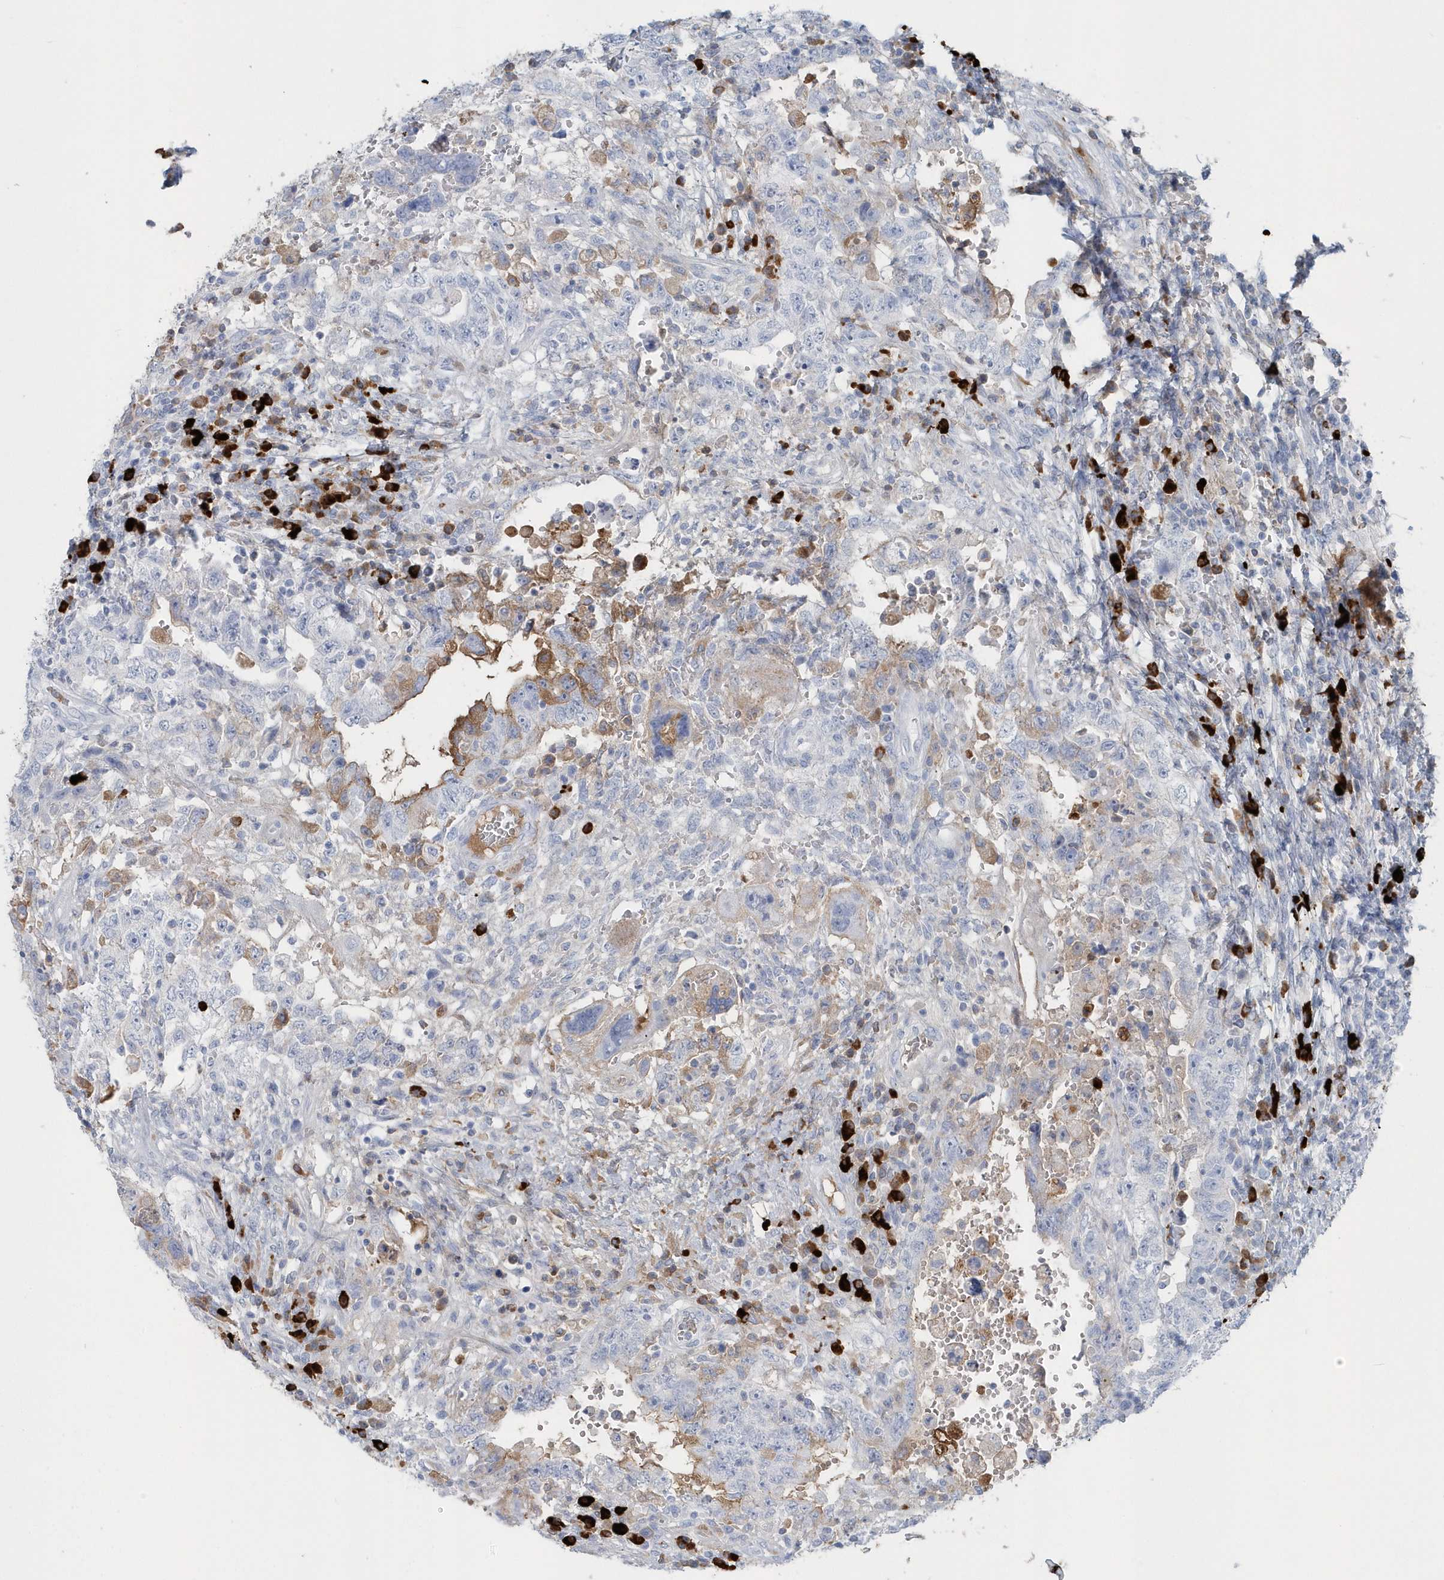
{"staining": {"intensity": "moderate", "quantity": "<25%", "location": "cytoplasmic/membranous"}, "tissue": "testis cancer", "cell_type": "Tumor cells", "image_type": "cancer", "snomed": [{"axis": "morphology", "description": "Carcinoma, Embryonal, NOS"}, {"axis": "topography", "description": "Testis"}], "caption": "Immunohistochemistry image of human testis cancer (embryonal carcinoma) stained for a protein (brown), which displays low levels of moderate cytoplasmic/membranous expression in approximately <25% of tumor cells.", "gene": "JCHAIN", "patient": {"sex": "male", "age": 26}}